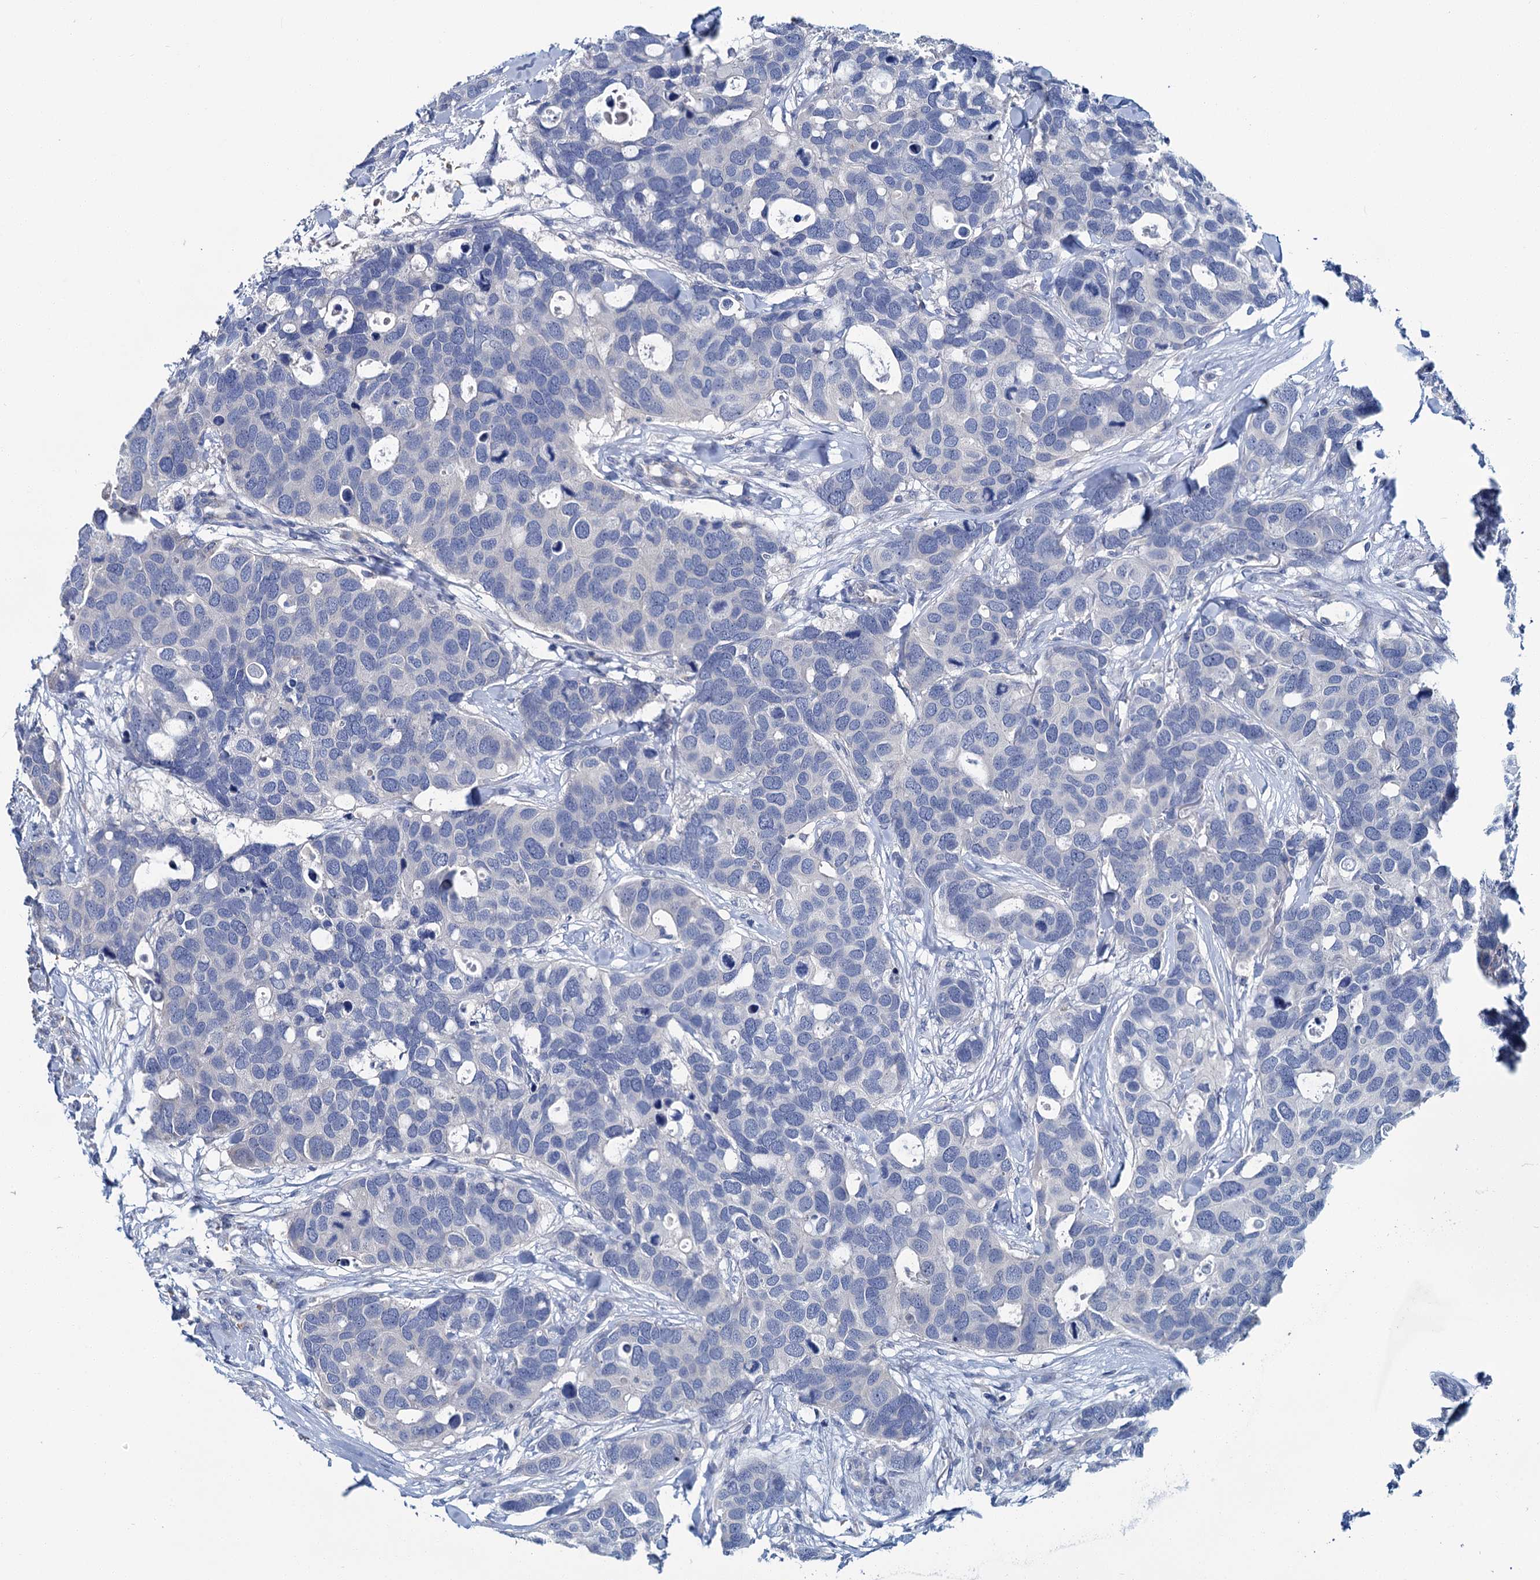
{"staining": {"intensity": "negative", "quantity": "none", "location": "none"}, "tissue": "breast cancer", "cell_type": "Tumor cells", "image_type": "cancer", "snomed": [{"axis": "morphology", "description": "Duct carcinoma"}, {"axis": "topography", "description": "Breast"}], "caption": "DAB immunohistochemical staining of human breast intraductal carcinoma shows no significant positivity in tumor cells.", "gene": "ATG2A", "patient": {"sex": "female", "age": 83}}